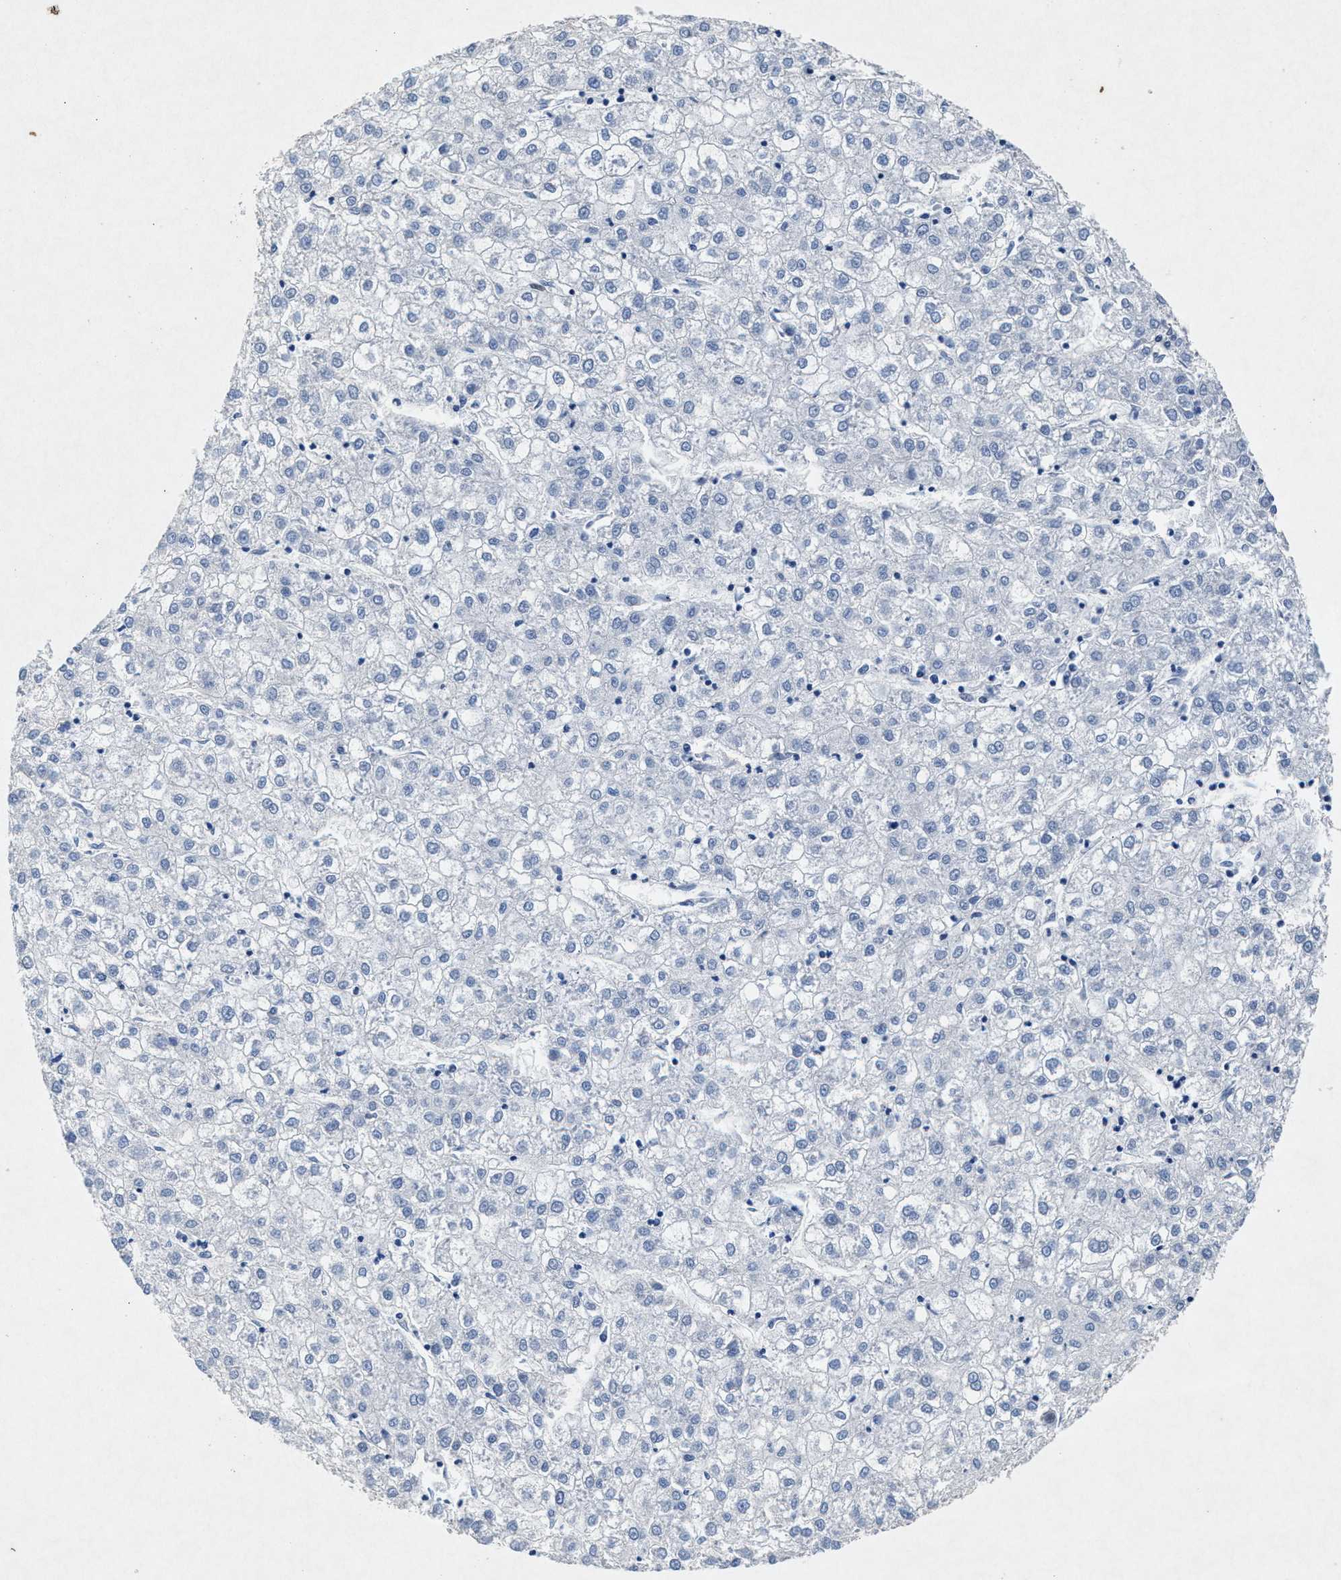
{"staining": {"intensity": "negative", "quantity": "none", "location": "none"}, "tissue": "liver cancer", "cell_type": "Tumor cells", "image_type": "cancer", "snomed": [{"axis": "morphology", "description": "Carcinoma, Hepatocellular, NOS"}, {"axis": "topography", "description": "Liver"}], "caption": "A micrograph of liver hepatocellular carcinoma stained for a protein displays no brown staining in tumor cells.", "gene": "MAP6", "patient": {"sex": "male", "age": 72}}